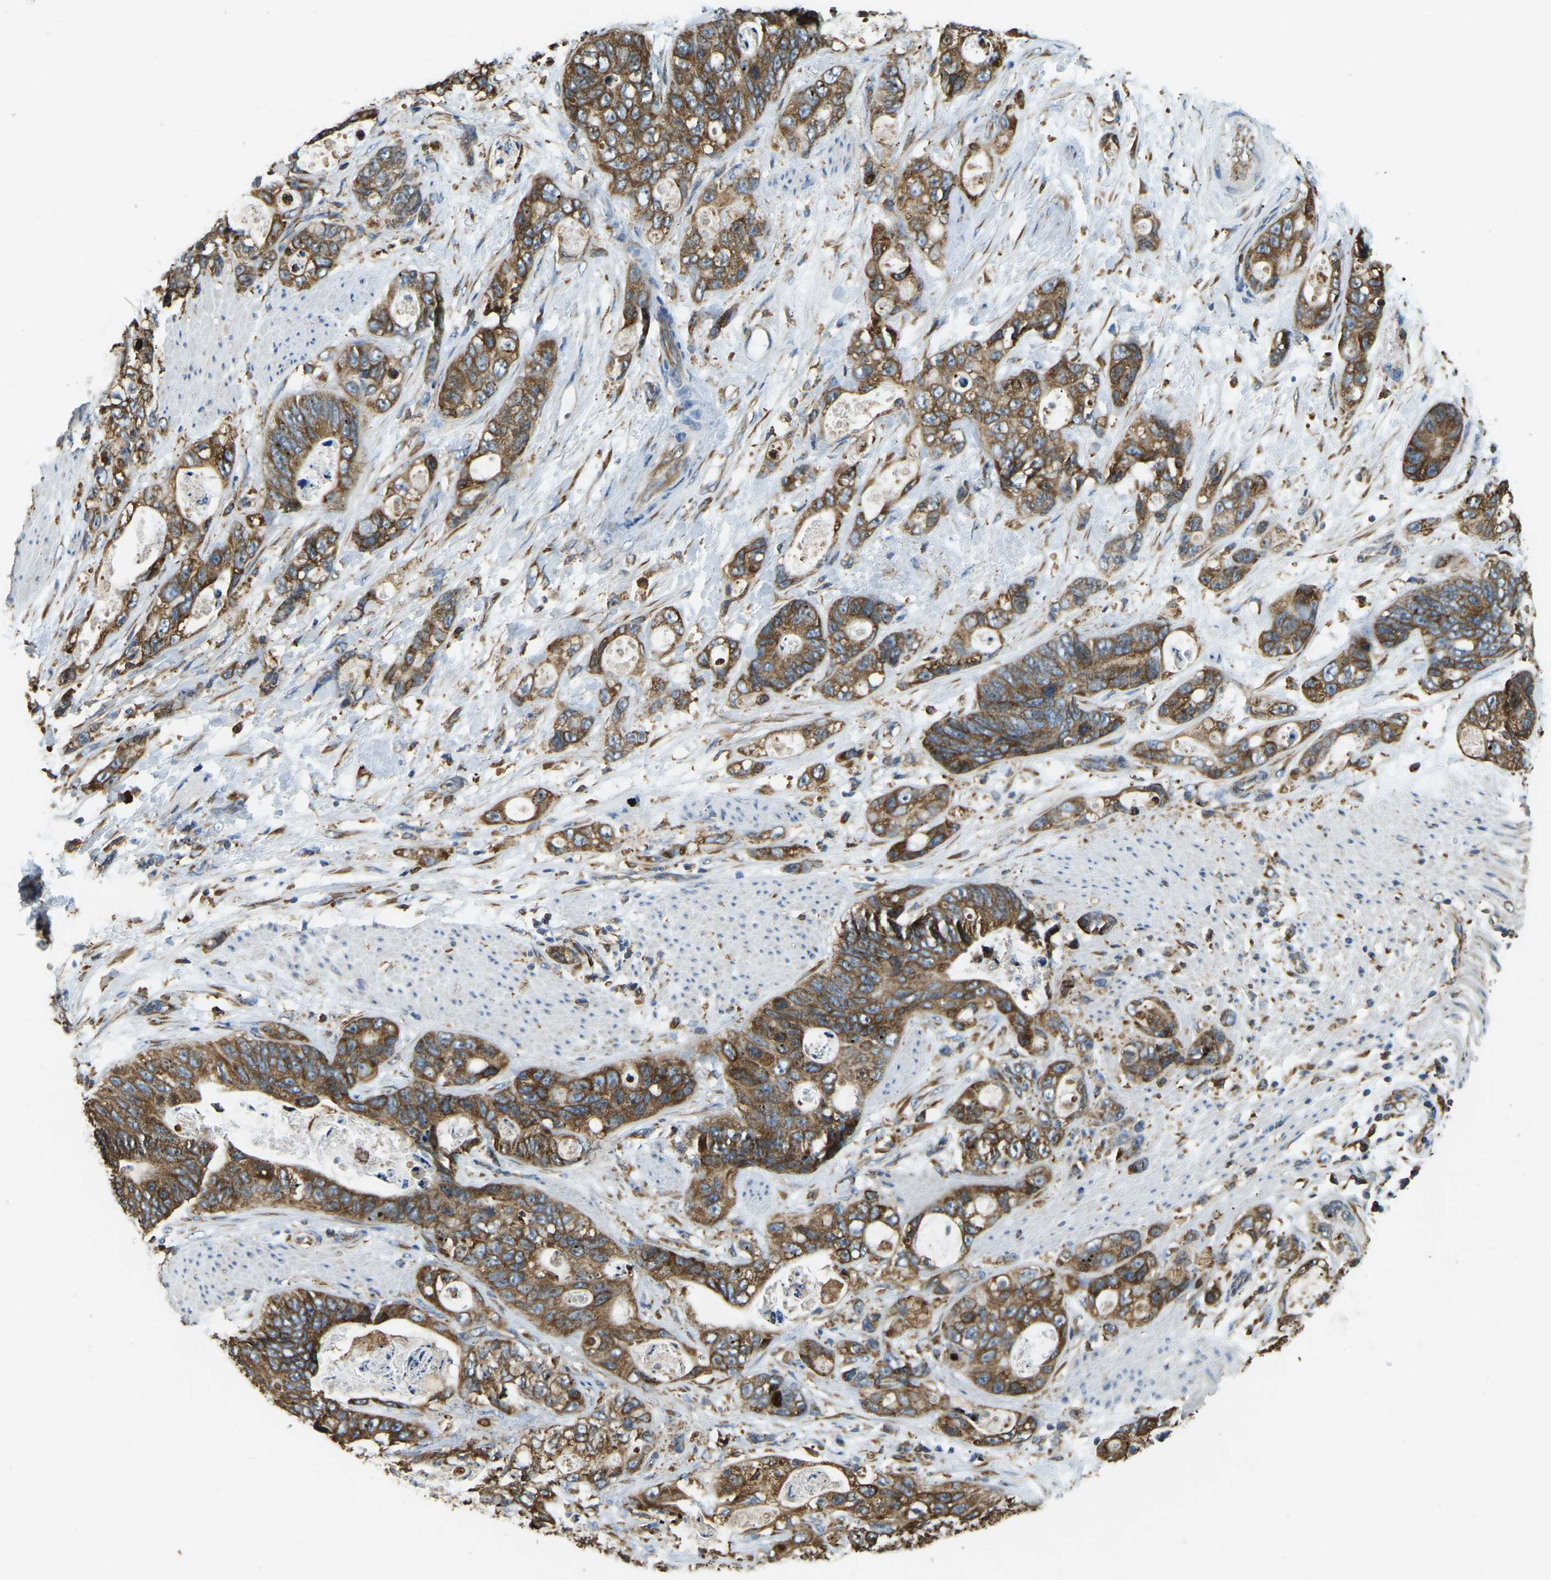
{"staining": {"intensity": "moderate", "quantity": ">75%", "location": "cytoplasmic/membranous"}, "tissue": "stomach cancer", "cell_type": "Tumor cells", "image_type": "cancer", "snomed": [{"axis": "morphology", "description": "Normal tissue, NOS"}, {"axis": "morphology", "description": "Adenocarcinoma, NOS"}, {"axis": "topography", "description": "Stomach"}], "caption": "Immunohistochemistry (IHC) histopathology image of human stomach cancer stained for a protein (brown), which shows medium levels of moderate cytoplasmic/membranous expression in about >75% of tumor cells.", "gene": "RNF115", "patient": {"sex": "female", "age": 89}}